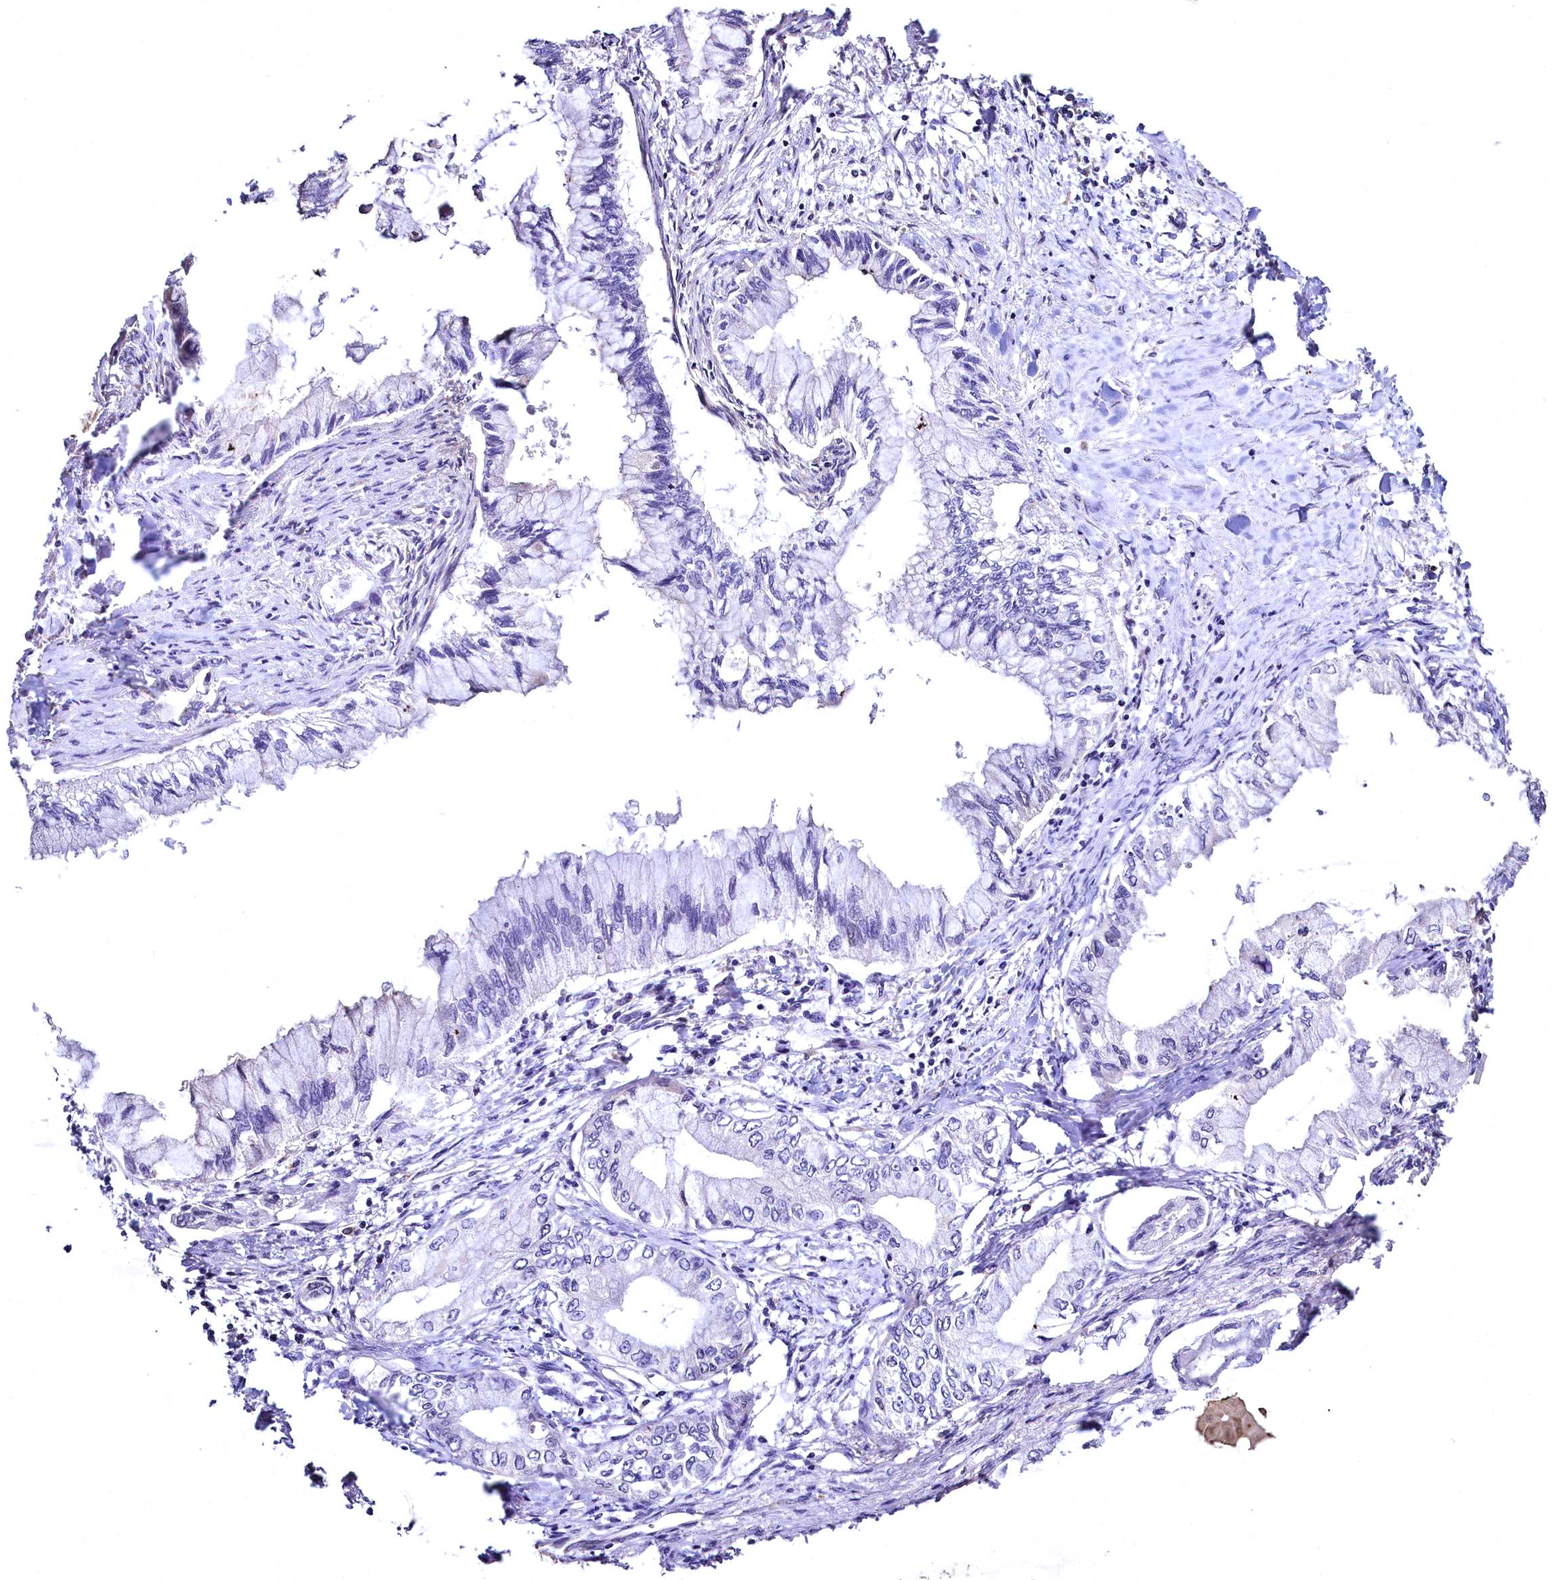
{"staining": {"intensity": "negative", "quantity": "none", "location": "none"}, "tissue": "pancreatic cancer", "cell_type": "Tumor cells", "image_type": "cancer", "snomed": [{"axis": "morphology", "description": "Adenocarcinoma, NOS"}, {"axis": "topography", "description": "Pancreas"}], "caption": "Protein analysis of pancreatic adenocarcinoma shows no significant positivity in tumor cells.", "gene": "TBCEL", "patient": {"sex": "male", "age": 48}}